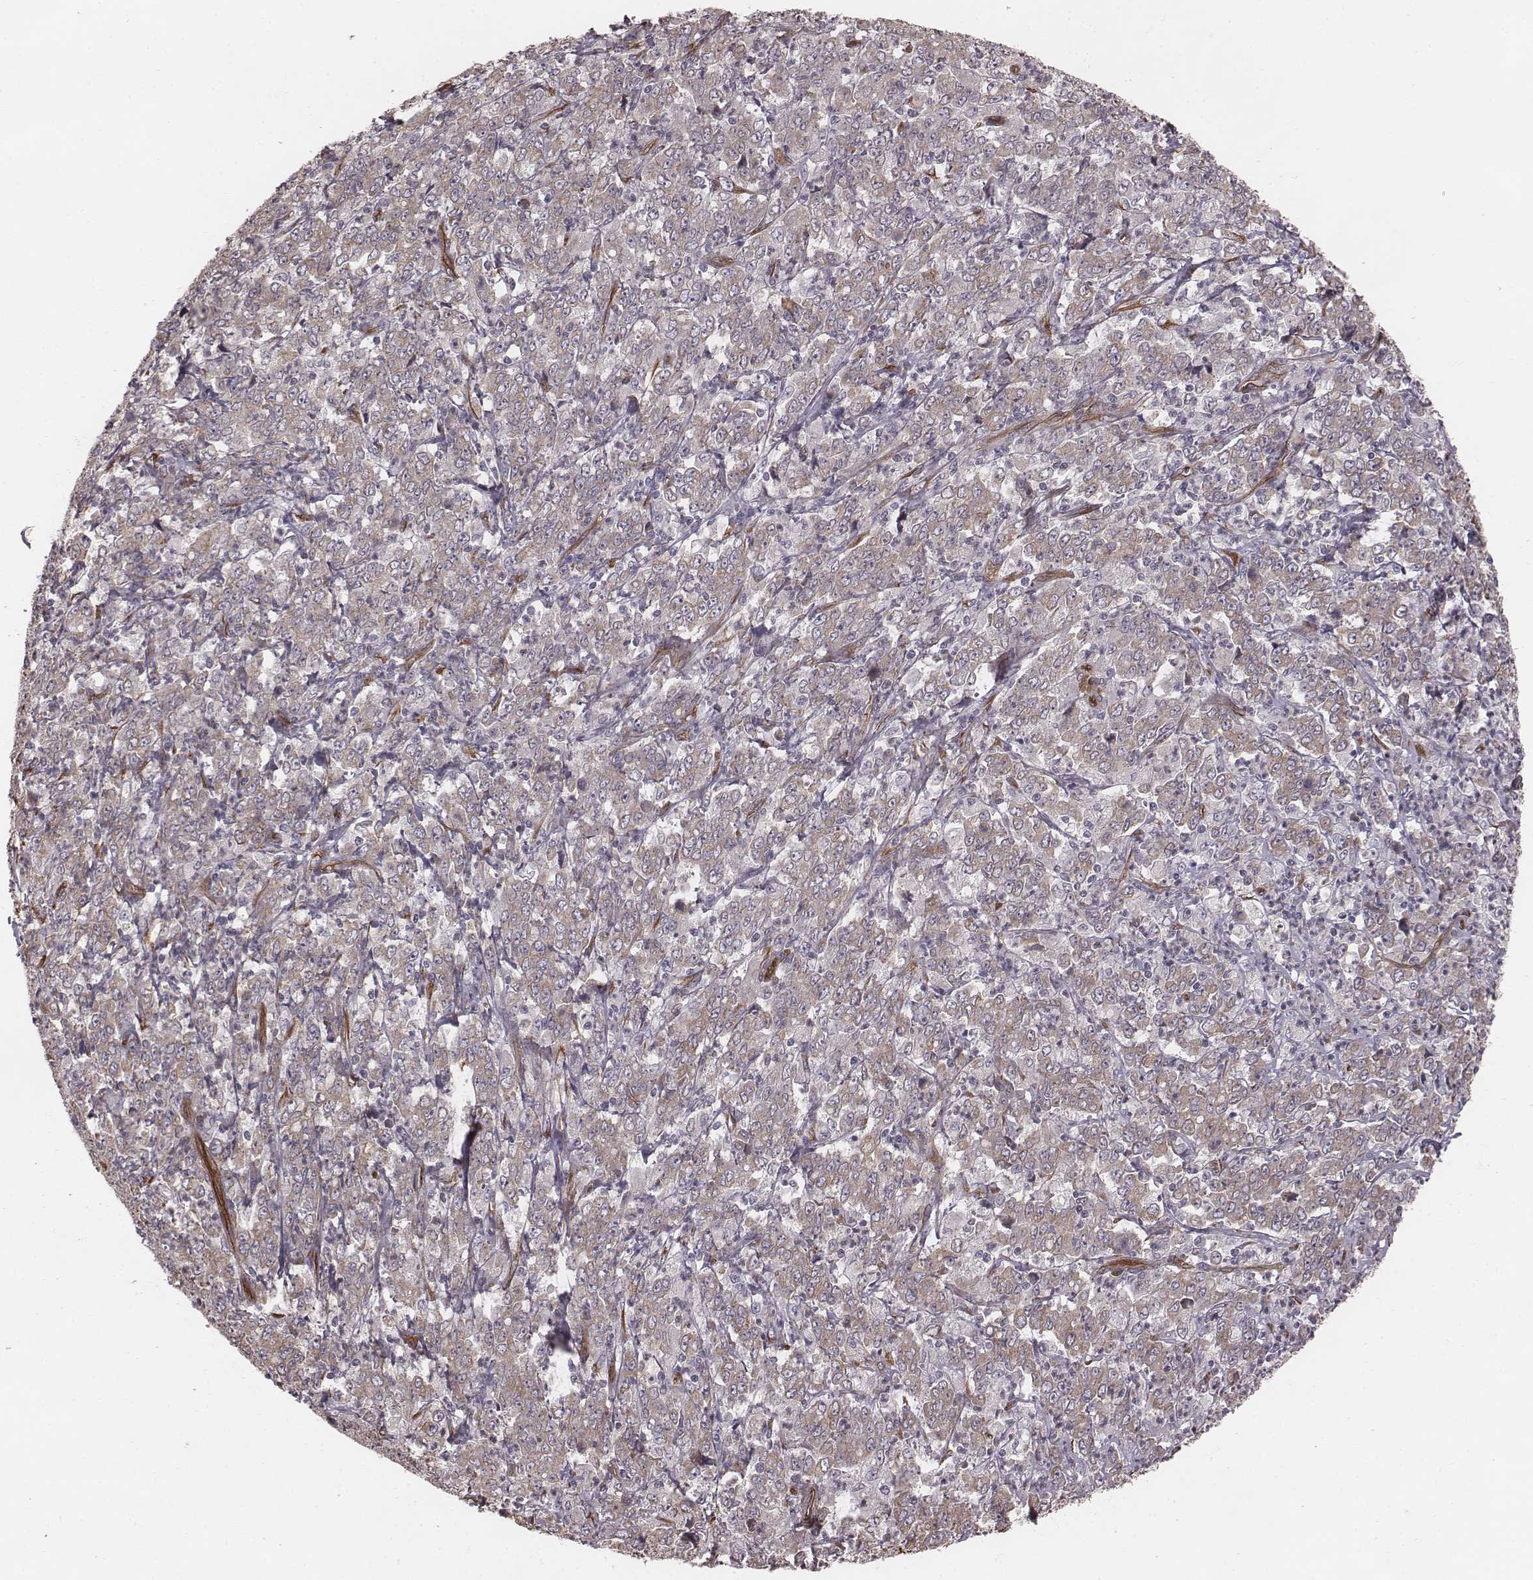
{"staining": {"intensity": "weak", "quantity": ">75%", "location": "cytoplasmic/membranous"}, "tissue": "stomach cancer", "cell_type": "Tumor cells", "image_type": "cancer", "snomed": [{"axis": "morphology", "description": "Adenocarcinoma, NOS"}, {"axis": "topography", "description": "Stomach, lower"}], "caption": "Tumor cells display low levels of weak cytoplasmic/membranous positivity in approximately >75% of cells in human stomach cancer. The staining was performed using DAB (3,3'-diaminobenzidine), with brown indicating positive protein expression. Nuclei are stained blue with hematoxylin.", "gene": "PALMD", "patient": {"sex": "female", "age": 71}}